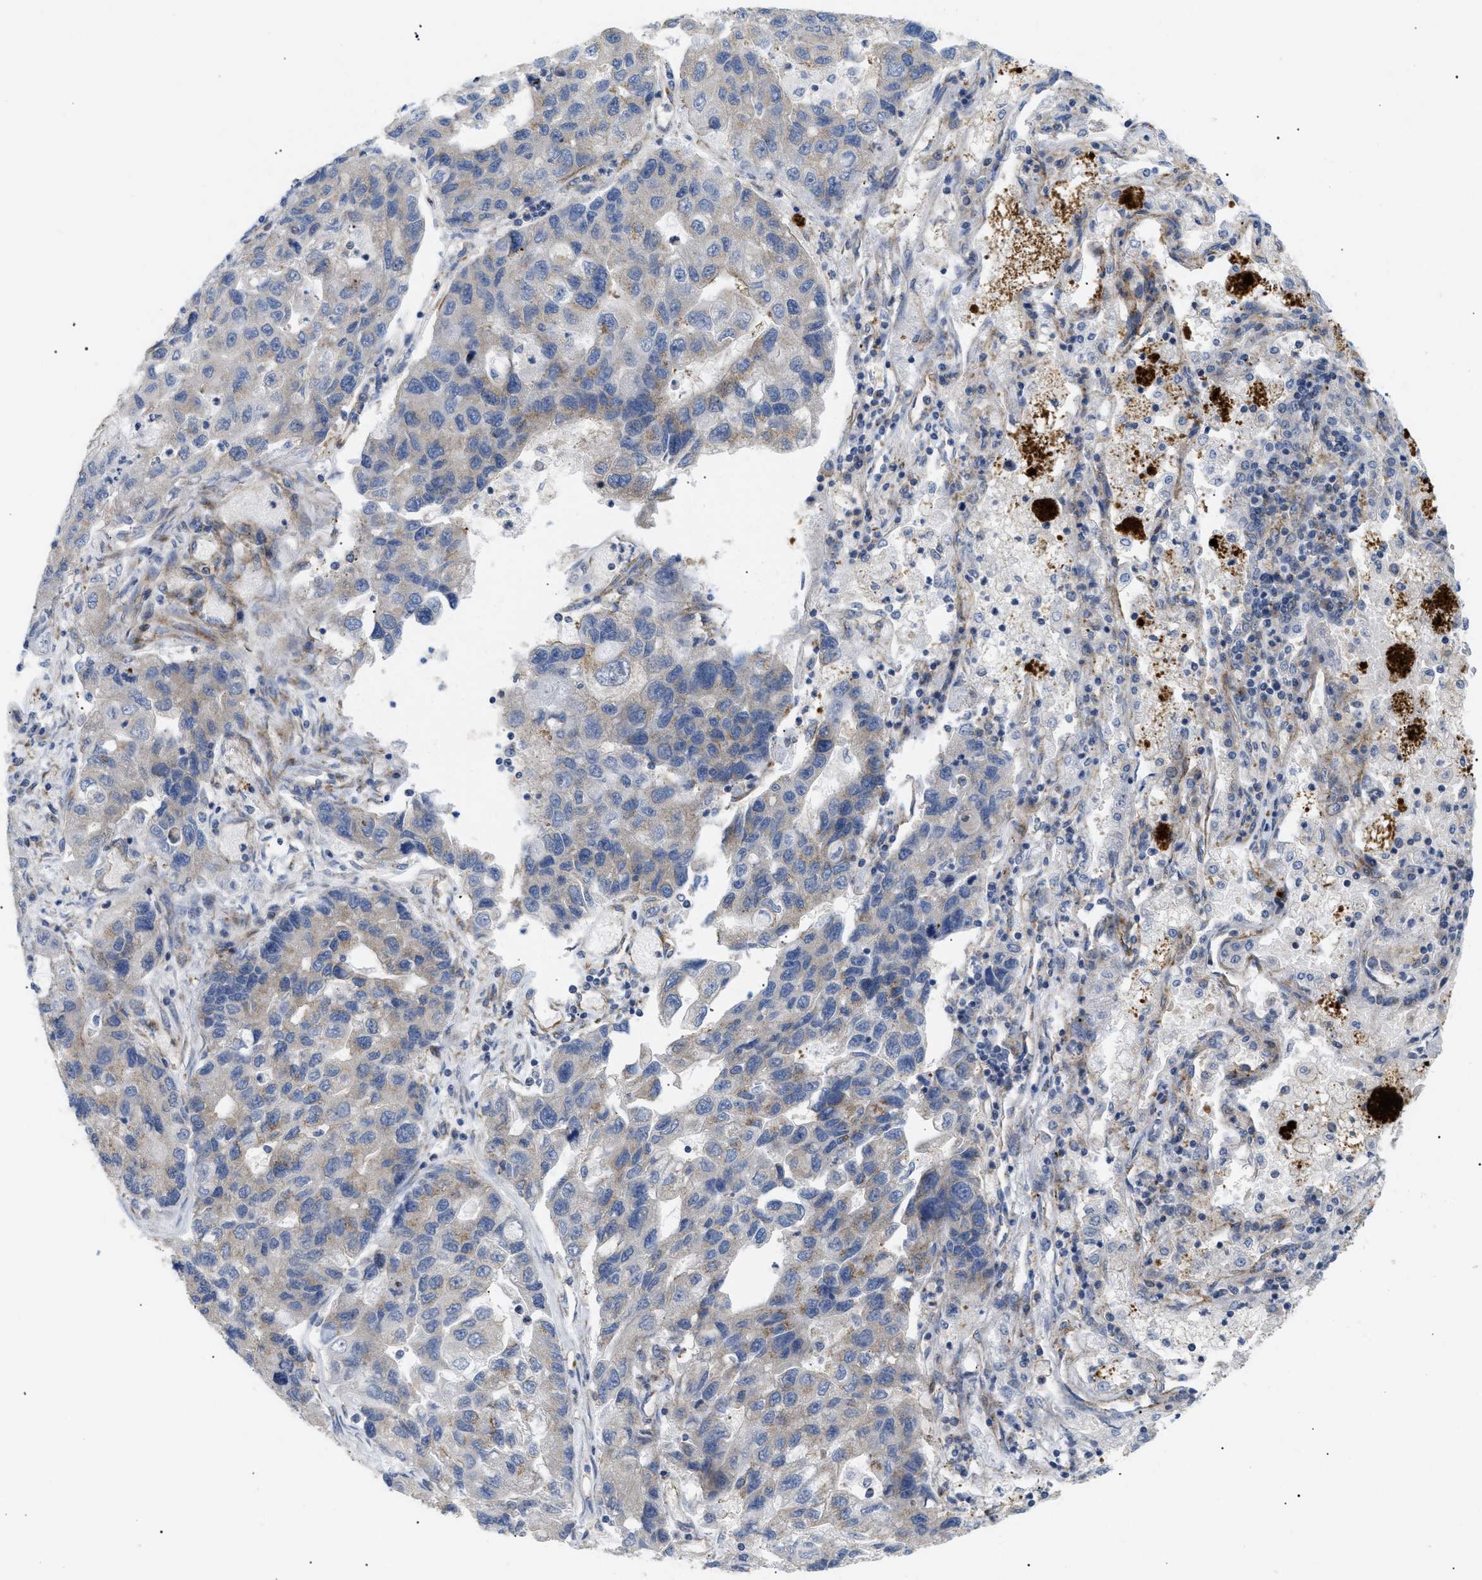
{"staining": {"intensity": "weak", "quantity": "<25%", "location": "cytoplasmic/membranous"}, "tissue": "lung cancer", "cell_type": "Tumor cells", "image_type": "cancer", "snomed": [{"axis": "morphology", "description": "Adenocarcinoma, NOS"}, {"axis": "topography", "description": "Lung"}], "caption": "Tumor cells show no significant protein positivity in lung adenocarcinoma.", "gene": "DCTN4", "patient": {"sex": "female", "age": 51}}